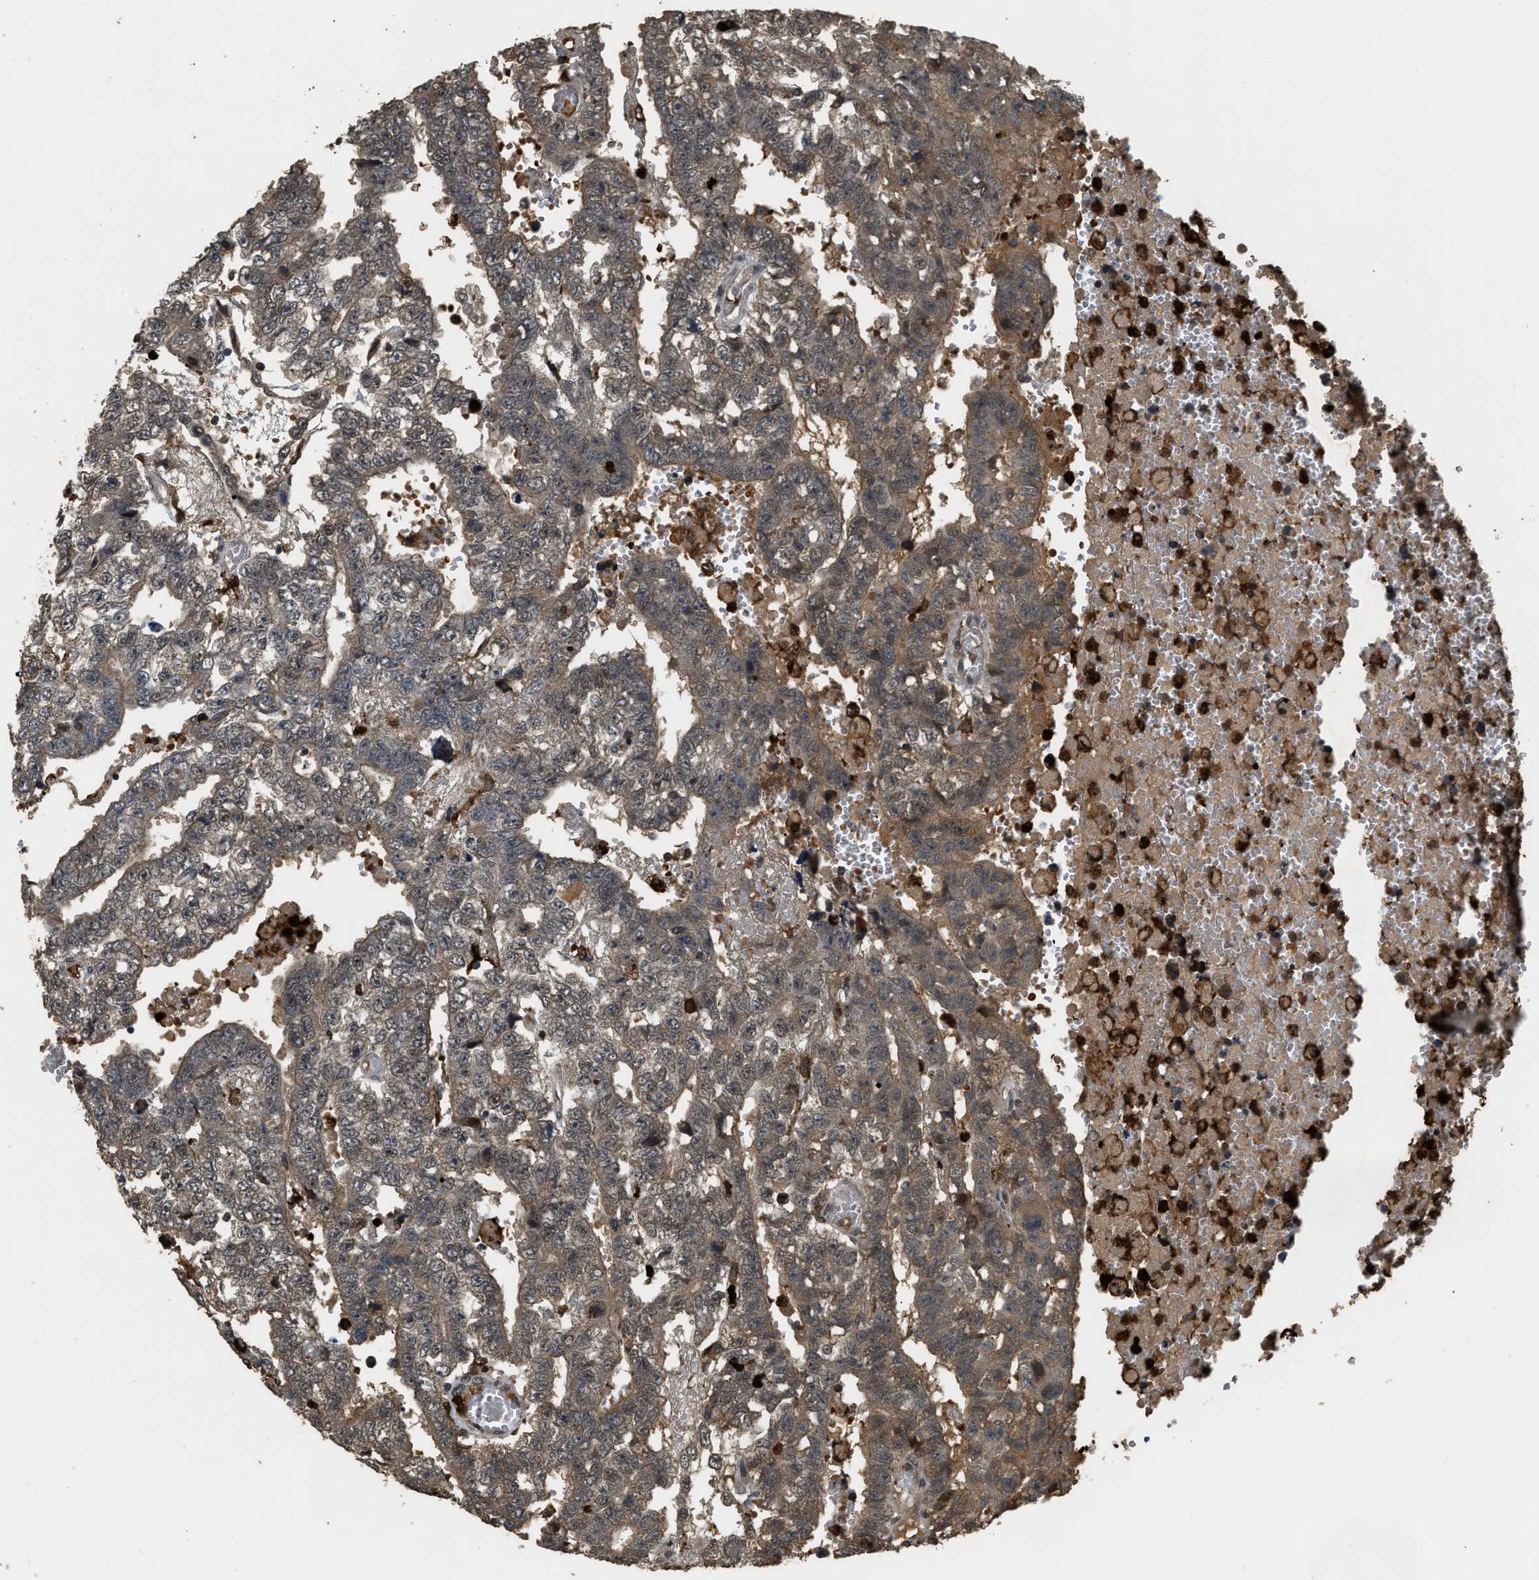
{"staining": {"intensity": "weak", "quantity": ">75%", "location": "cytoplasmic/membranous"}, "tissue": "testis cancer", "cell_type": "Tumor cells", "image_type": "cancer", "snomed": [{"axis": "morphology", "description": "Carcinoma, Embryonal, NOS"}, {"axis": "topography", "description": "Testis"}], "caption": "Immunohistochemical staining of human embryonal carcinoma (testis) displays weak cytoplasmic/membranous protein expression in approximately >75% of tumor cells. (Stains: DAB (3,3'-diaminobenzidine) in brown, nuclei in blue, Microscopy: brightfield microscopy at high magnification).", "gene": "RNF141", "patient": {"sex": "male", "age": 25}}